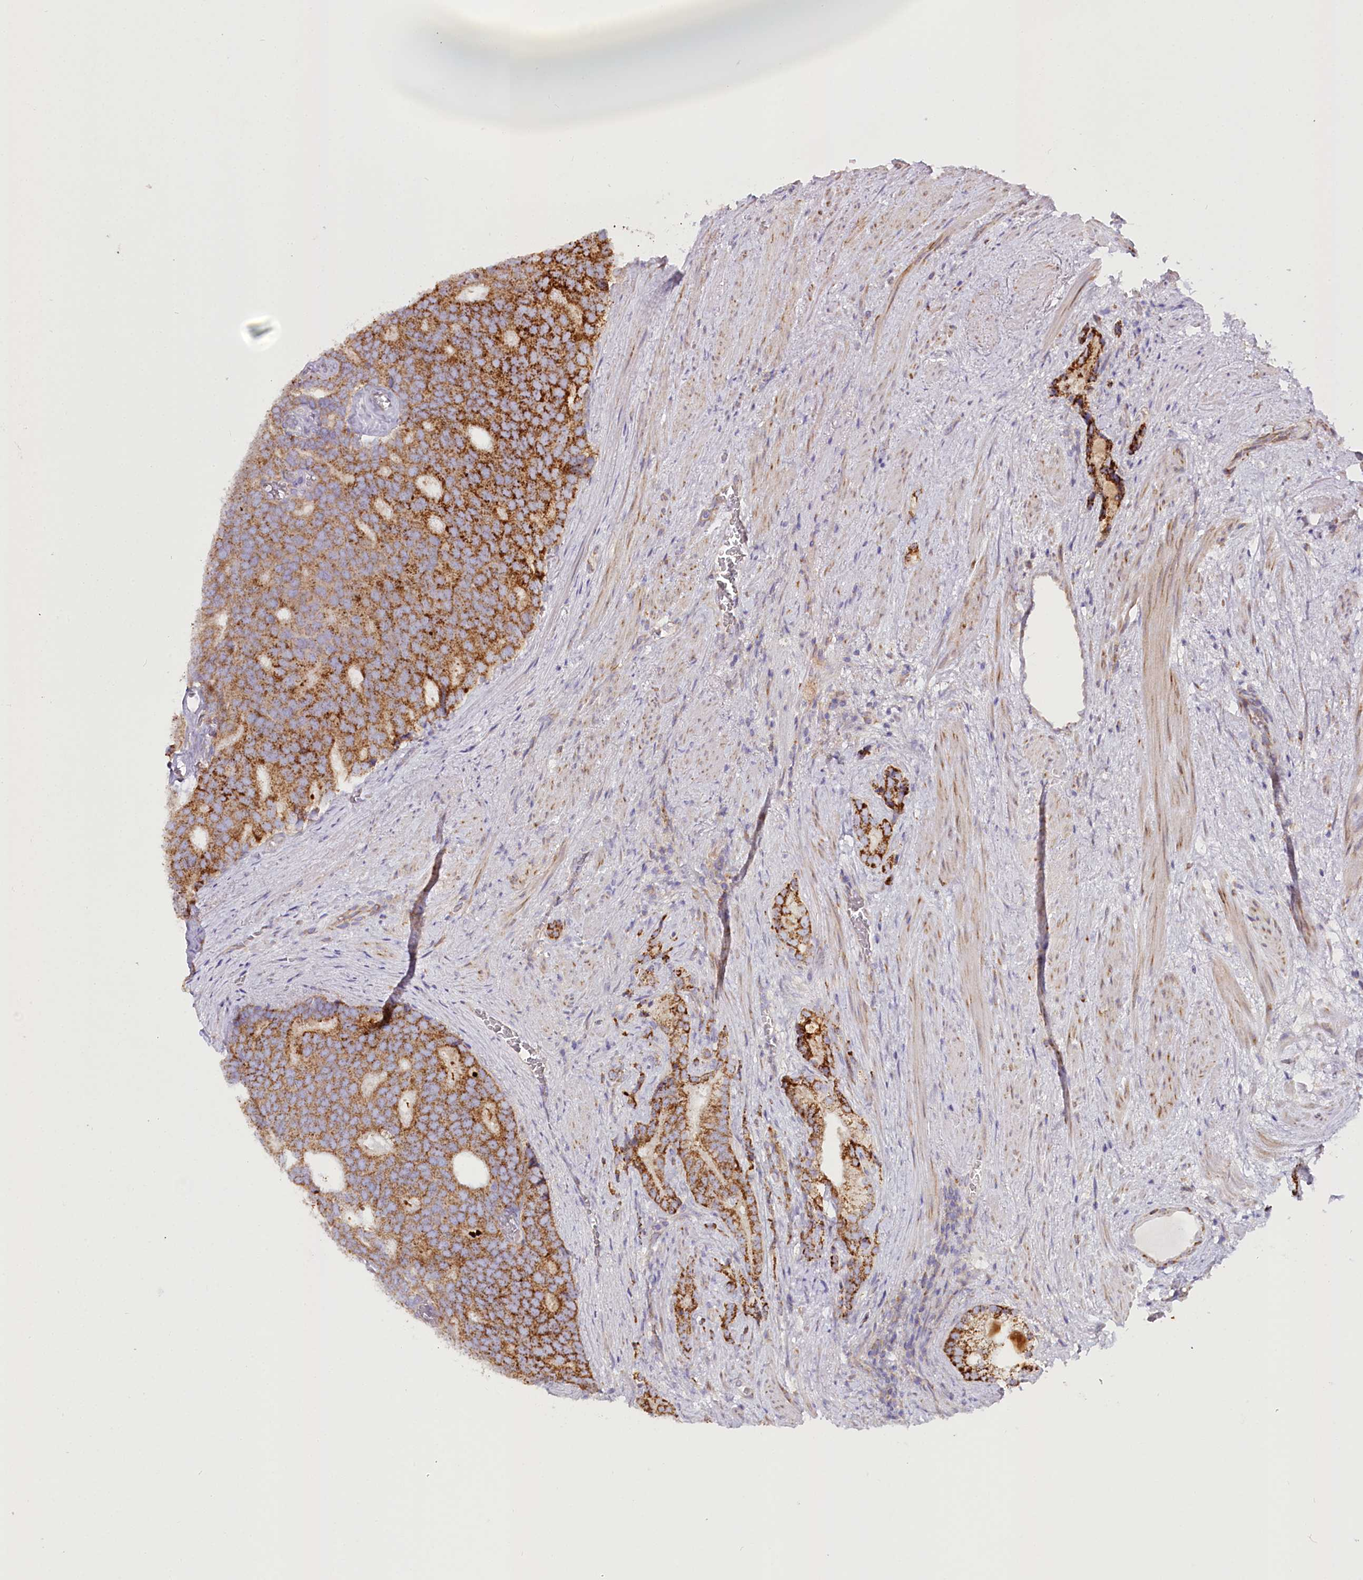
{"staining": {"intensity": "strong", "quantity": ">75%", "location": "cytoplasmic/membranous"}, "tissue": "prostate cancer", "cell_type": "Tumor cells", "image_type": "cancer", "snomed": [{"axis": "morphology", "description": "Adenocarcinoma, Low grade"}, {"axis": "topography", "description": "Prostate"}], "caption": "Prostate low-grade adenocarcinoma stained for a protein displays strong cytoplasmic/membranous positivity in tumor cells.", "gene": "THUMPD3", "patient": {"sex": "male", "age": 71}}